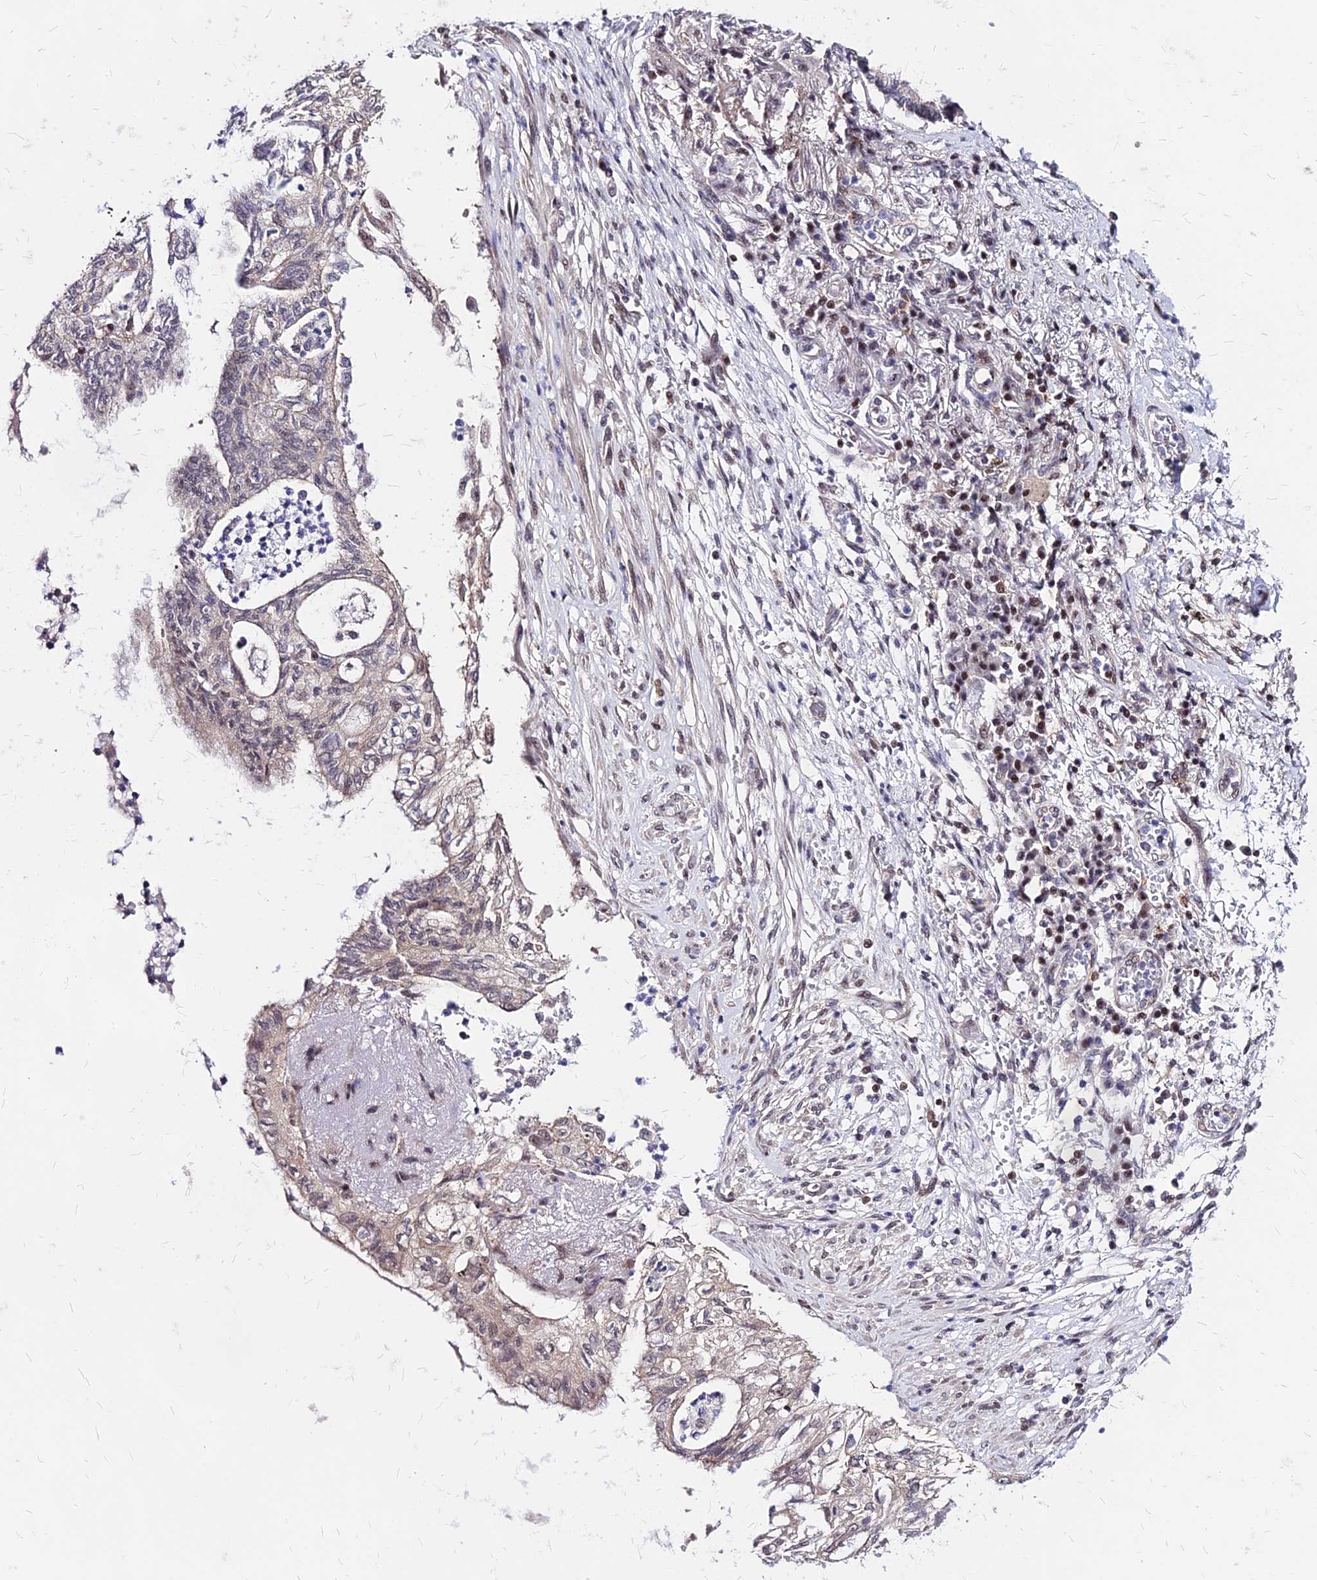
{"staining": {"intensity": "weak", "quantity": "<25%", "location": "cytoplasmic/membranous,nuclear"}, "tissue": "lung cancer", "cell_type": "Tumor cells", "image_type": "cancer", "snomed": [{"axis": "morphology", "description": "Adenocarcinoma, NOS"}, {"axis": "topography", "description": "Lung"}], "caption": "Lung cancer (adenocarcinoma) stained for a protein using IHC exhibits no staining tumor cells.", "gene": "DDX55", "patient": {"sex": "female", "age": 70}}